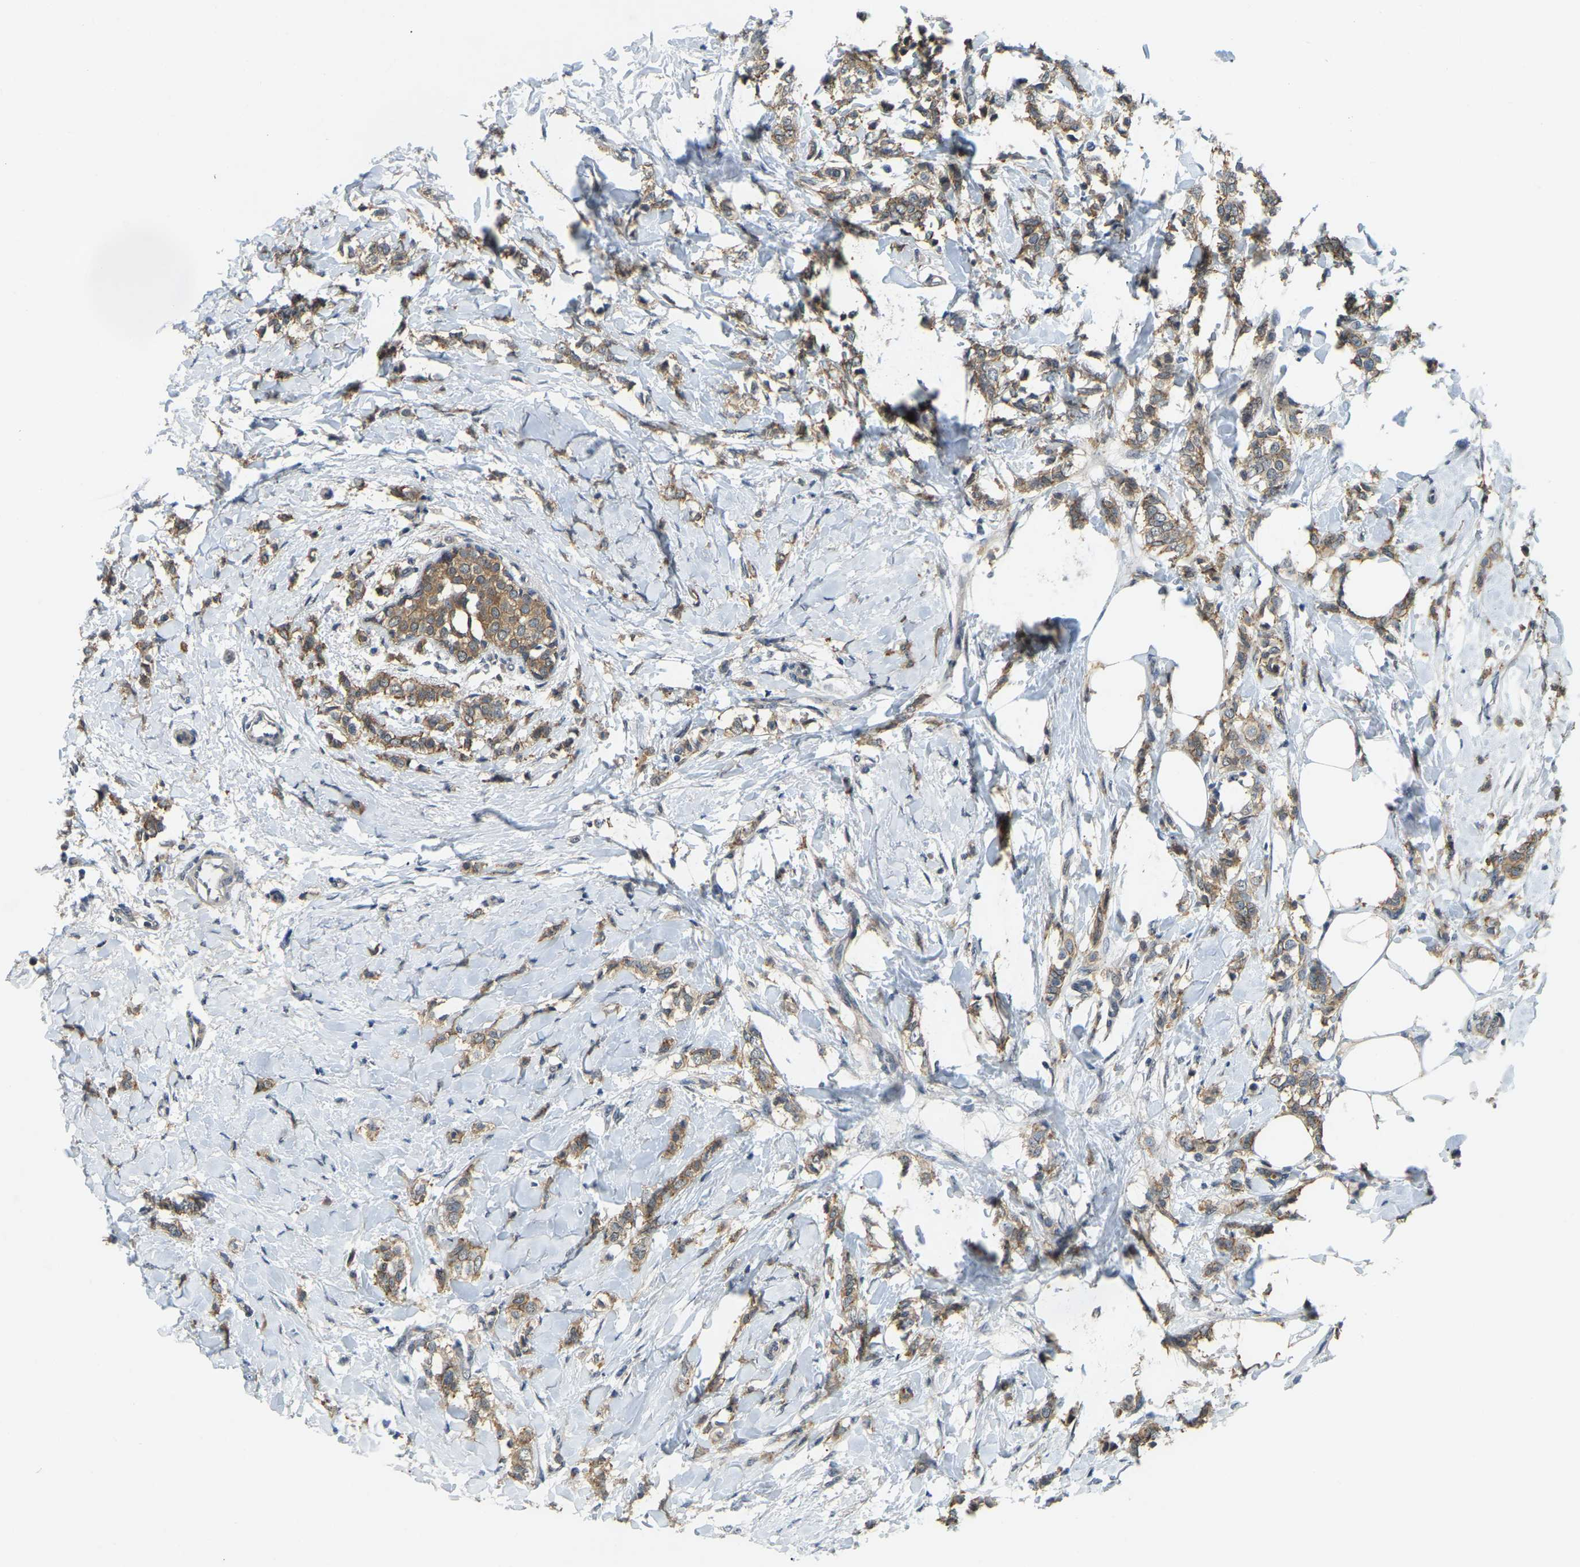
{"staining": {"intensity": "moderate", "quantity": ">75%", "location": "cytoplasmic/membranous"}, "tissue": "breast cancer", "cell_type": "Tumor cells", "image_type": "cancer", "snomed": [{"axis": "morphology", "description": "Lobular carcinoma, in situ"}, {"axis": "morphology", "description": "Lobular carcinoma"}, {"axis": "topography", "description": "Breast"}], "caption": "IHC of lobular carcinoma (breast) reveals medium levels of moderate cytoplasmic/membranous staining in about >75% of tumor cells.", "gene": "AHNAK", "patient": {"sex": "female", "age": 41}}